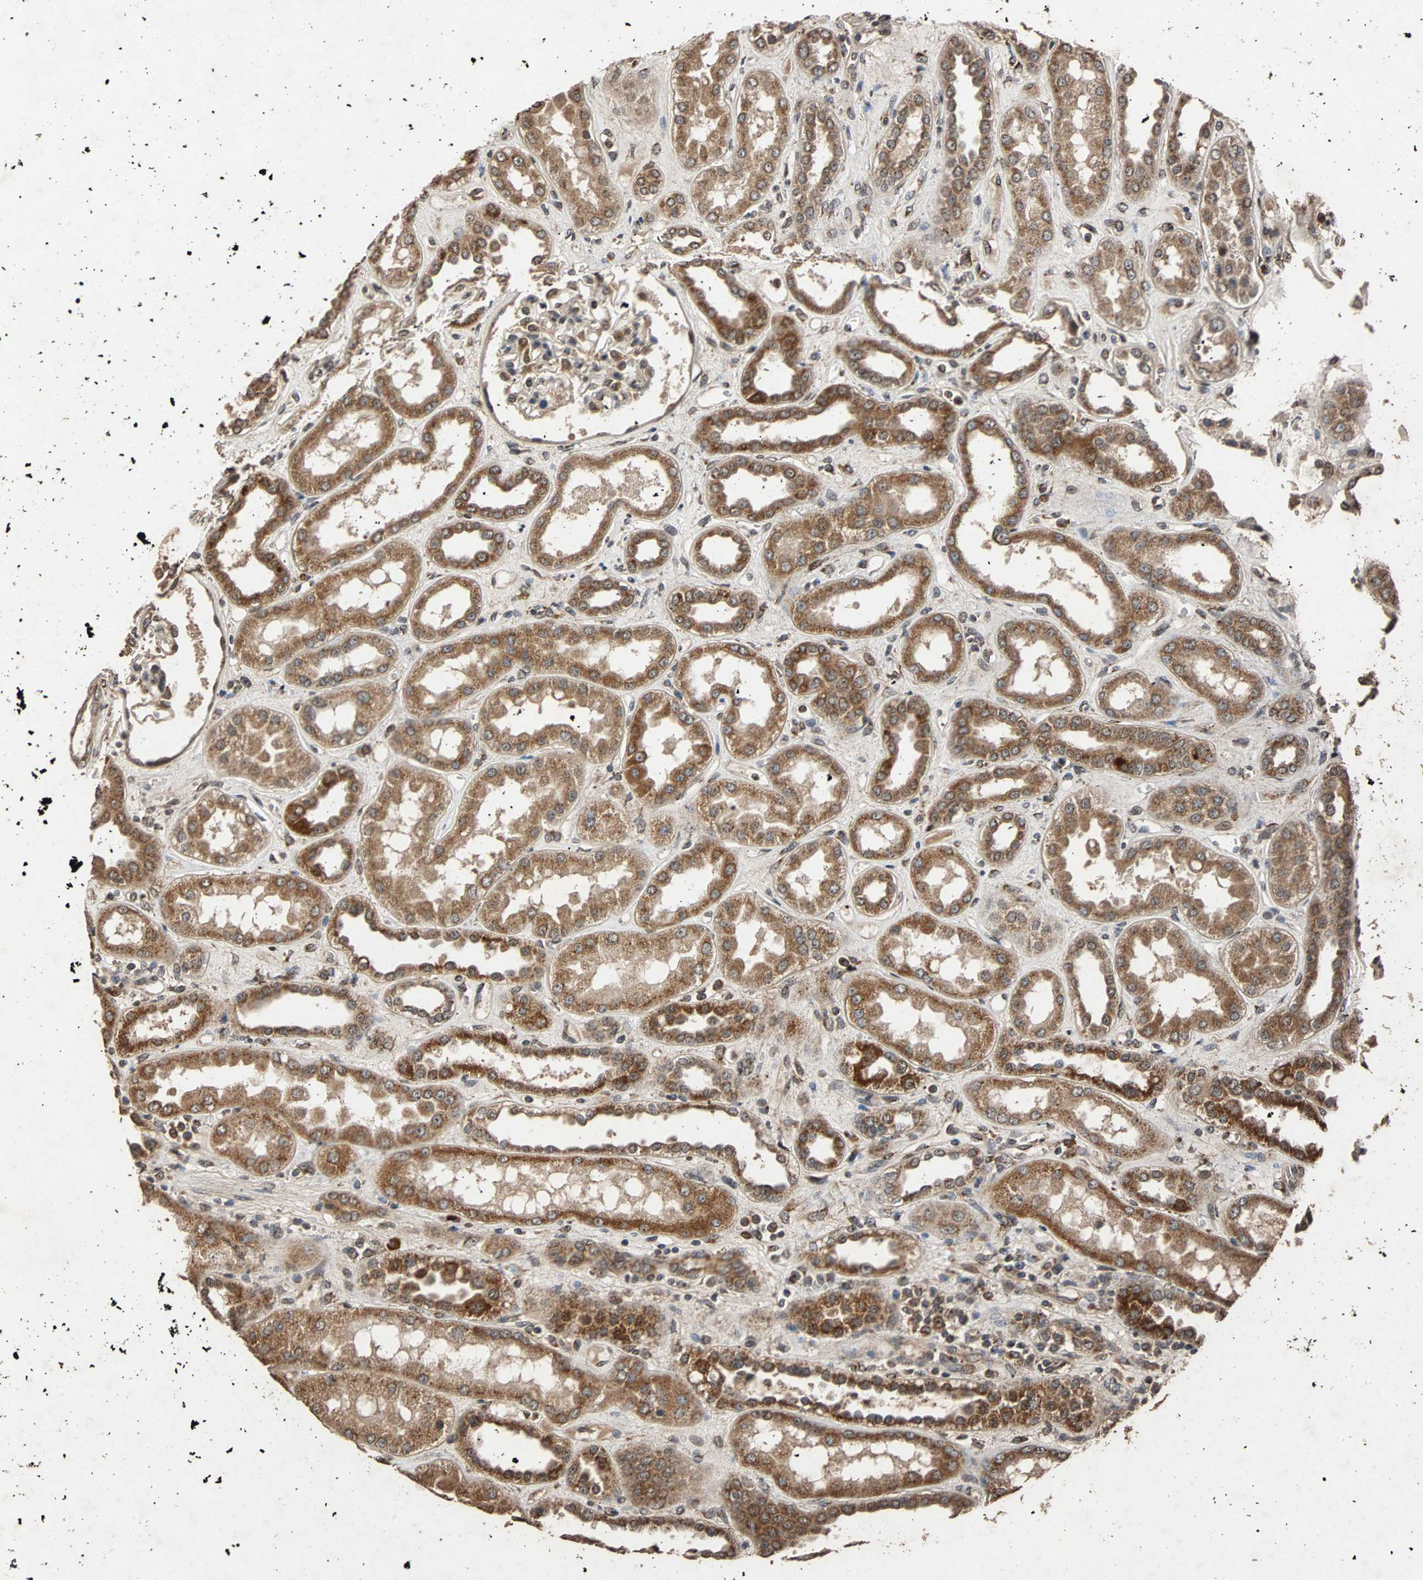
{"staining": {"intensity": "moderate", "quantity": "<25%", "location": "cytoplasmic/membranous,nuclear"}, "tissue": "kidney", "cell_type": "Cells in glomeruli", "image_type": "normal", "snomed": [{"axis": "morphology", "description": "Normal tissue, NOS"}, {"axis": "topography", "description": "Kidney"}], "caption": "Immunohistochemical staining of normal kidney reveals <25% levels of moderate cytoplasmic/membranous,nuclear protein expression in about <25% of cells in glomeruli.", "gene": "USP31", "patient": {"sex": "male", "age": 59}}